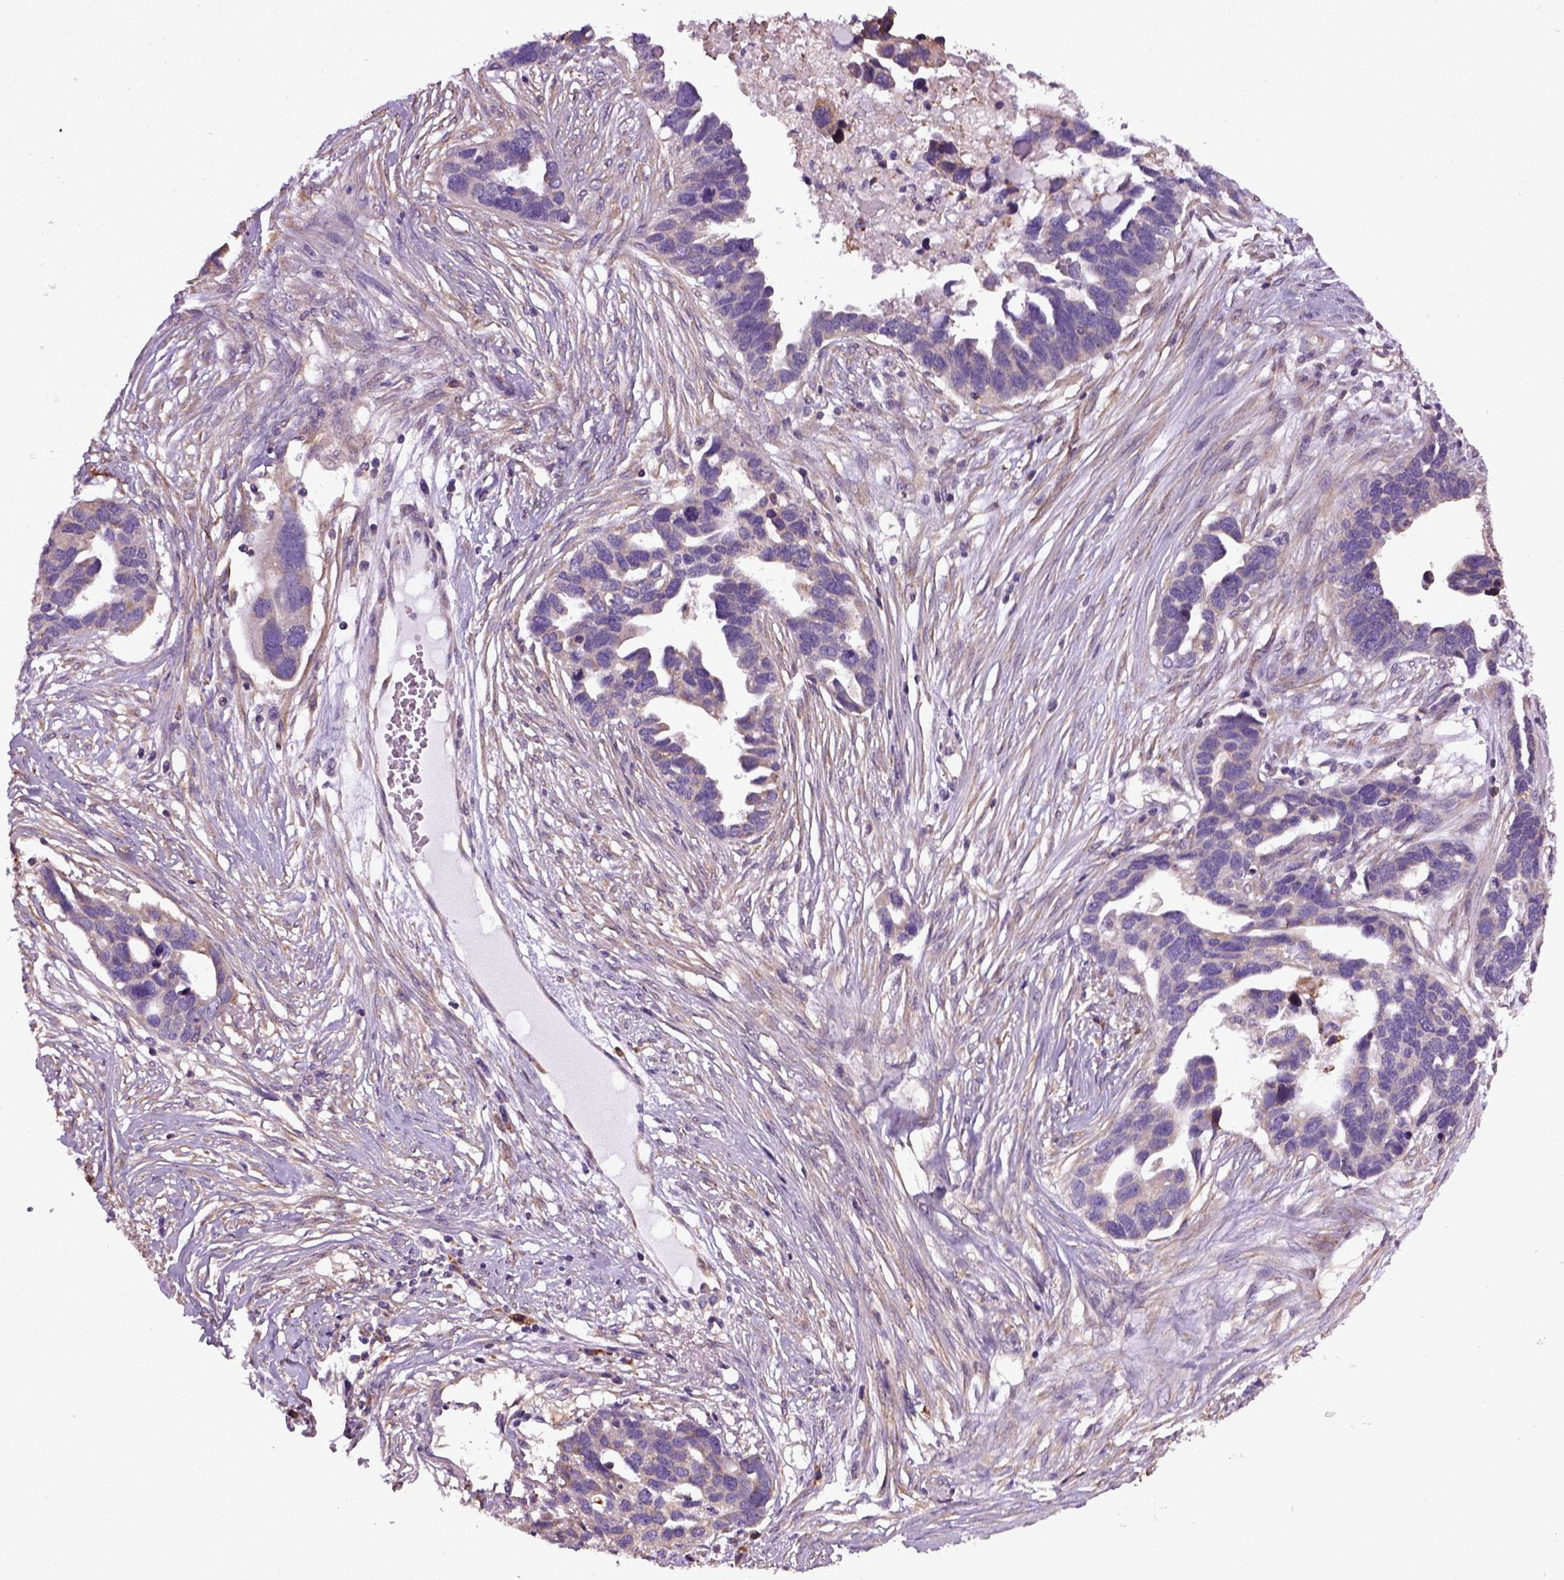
{"staining": {"intensity": "negative", "quantity": "none", "location": "none"}, "tissue": "ovarian cancer", "cell_type": "Tumor cells", "image_type": "cancer", "snomed": [{"axis": "morphology", "description": "Cystadenocarcinoma, serous, NOS"}, {"axis": "topography", "description": "Ovary"}], "caption": "Tumor cells are negative for protein expression in human ovarian cancer. The staining is performed using DAB brown chromogen with nuclei counter-stained in using hematoxylin.", "gene": "TPRG1", "patient": {"sex": "female", "age": 54}}